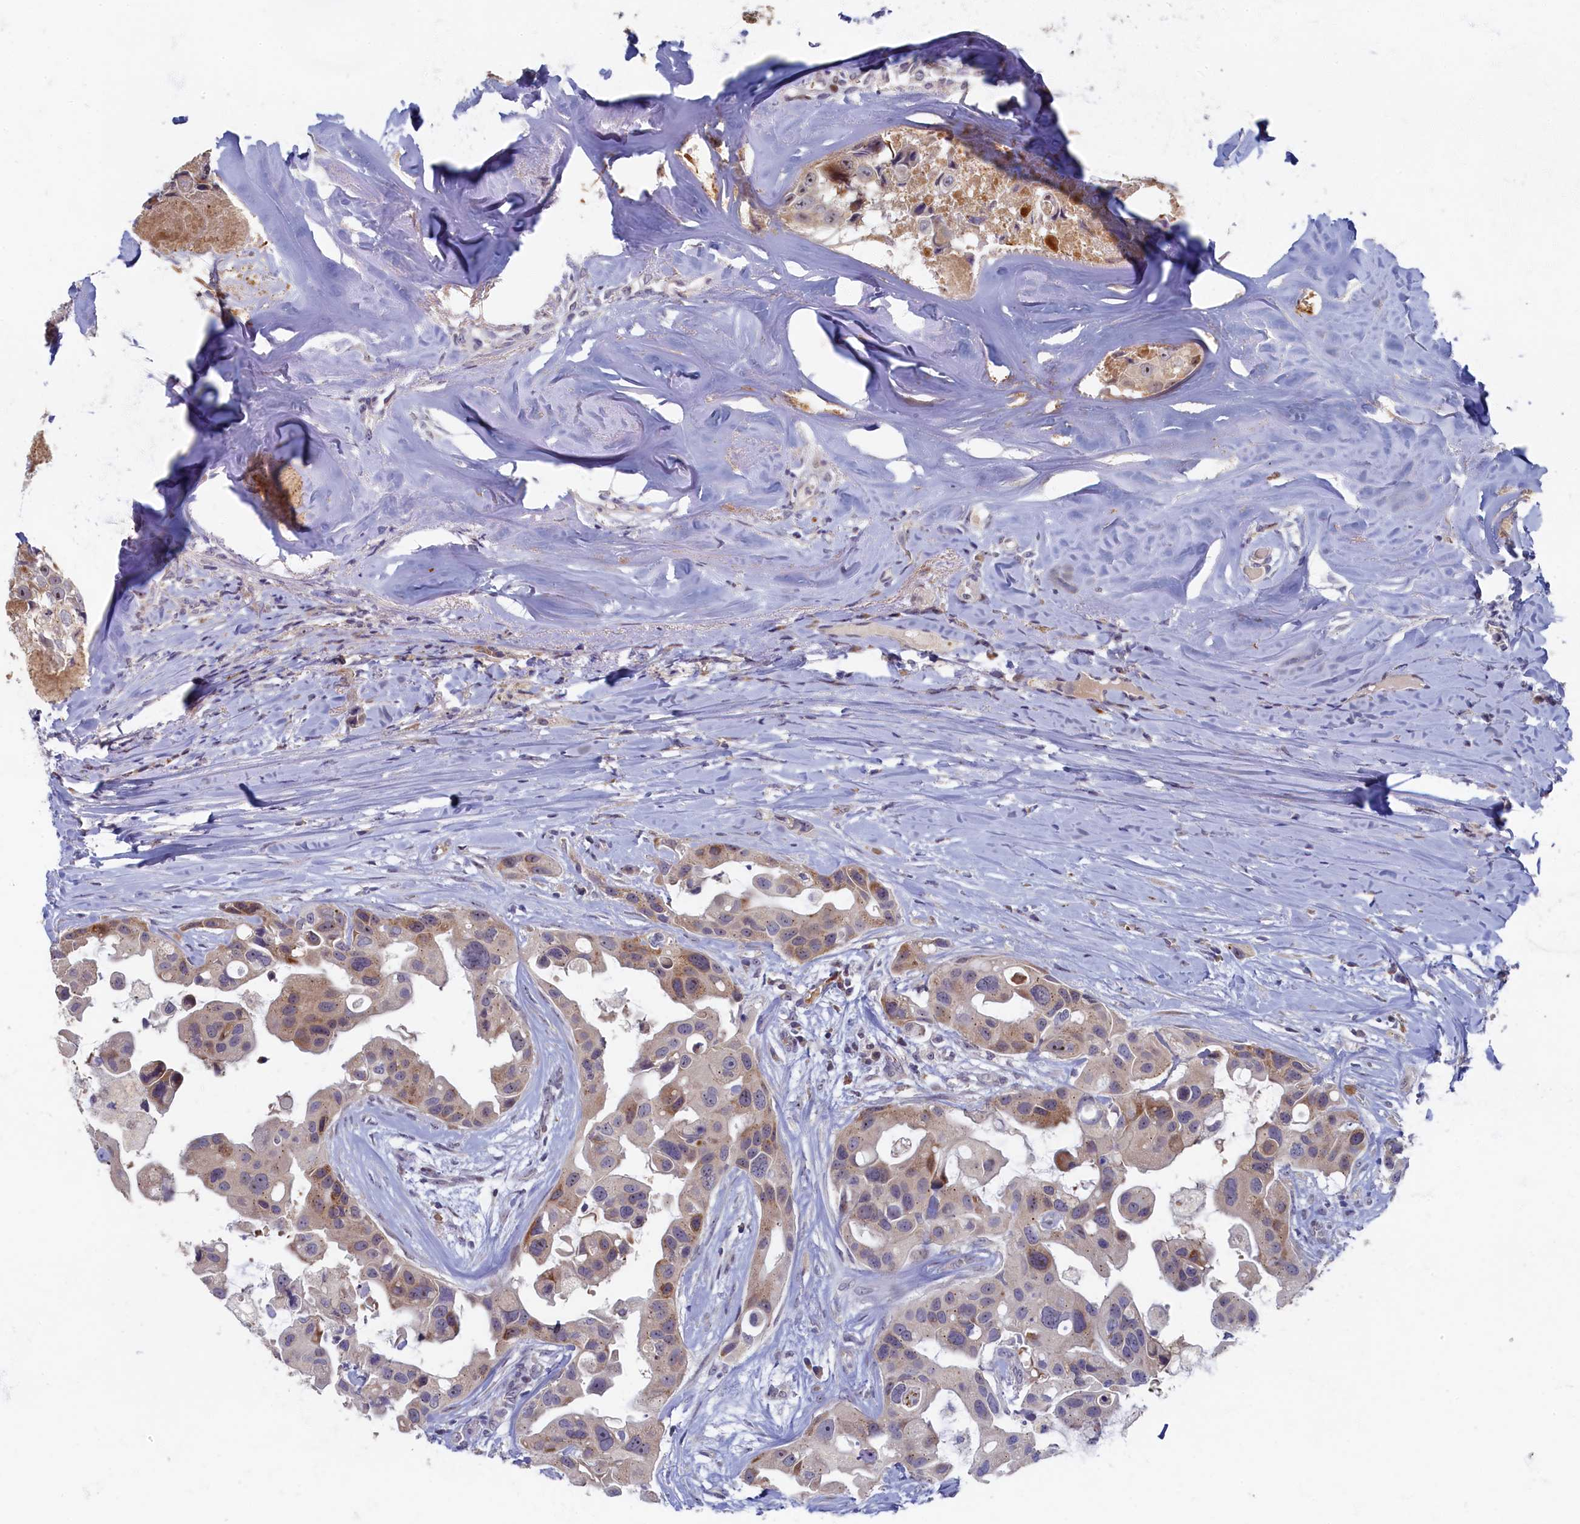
{"staining": {"intensity": "moderate", "quantity": "<25%", "location": "cytoplasmic/membranous"}, "tissue": "head and neck cancer", "cell_type": "Tumor cells", "image_type": "cancer", "snomed": [{"axis": "morphology", "description": "Adenocarcinoma, NOS"}, {"axis": "morphology", "description": "Adenocarcinoma, metastatic, NOS"}, {"axis": "topography", "description": "Head-Neck"}], "caption": "A low amount of moderate cytoplasmic/membranous positivity is present in about <25% of tumor cells in head and neck cancer tissue. The staining was performed using DAB to visualize the protein expression in brown, while the nuclei were stained in blue with hematoxylin (Magnification: 20x).", "gene": "HUNK", "patient": {"sex": "male", "age": 75}}